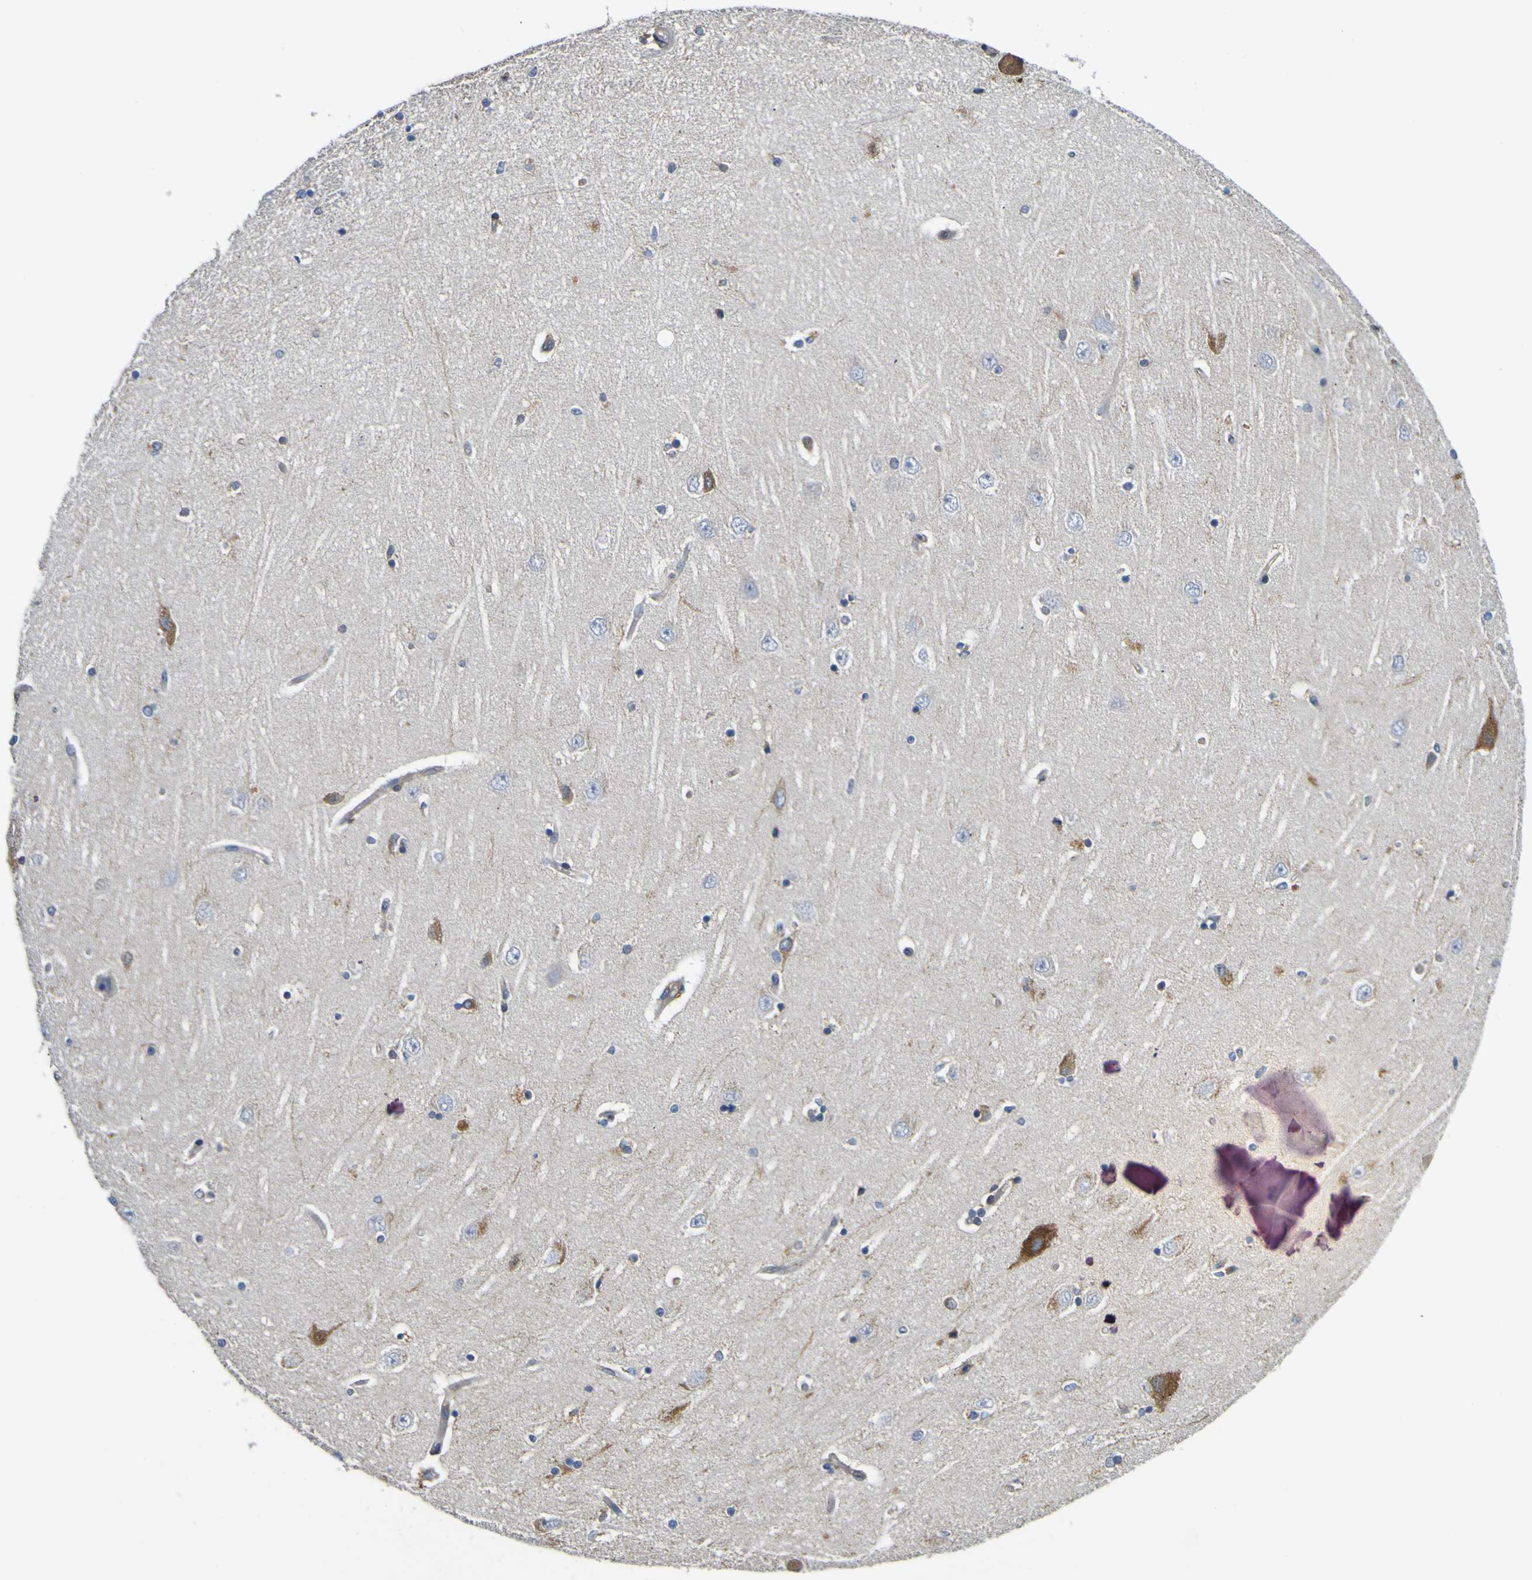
{"staining": {"intensity": "moderate", "quantity": "<25%", "location": "cytoplasmic/membranous"}, "tissue": "hippocampus", "cell_type": "Glial cells", "image_type": "normal", "snomed": [{"axis": "morphology", "description": "Normal tissue, NOS"}, {"axis": "topography", "description": "Hippocampus"}], "caption": "Hippocampus stained for a protein (brown) shows moderate cytoplasmic/membranous positive expression in approximately <25% of glial cells.", "gene": "EML2", "patient": {"sex": "female", "age": 54}}